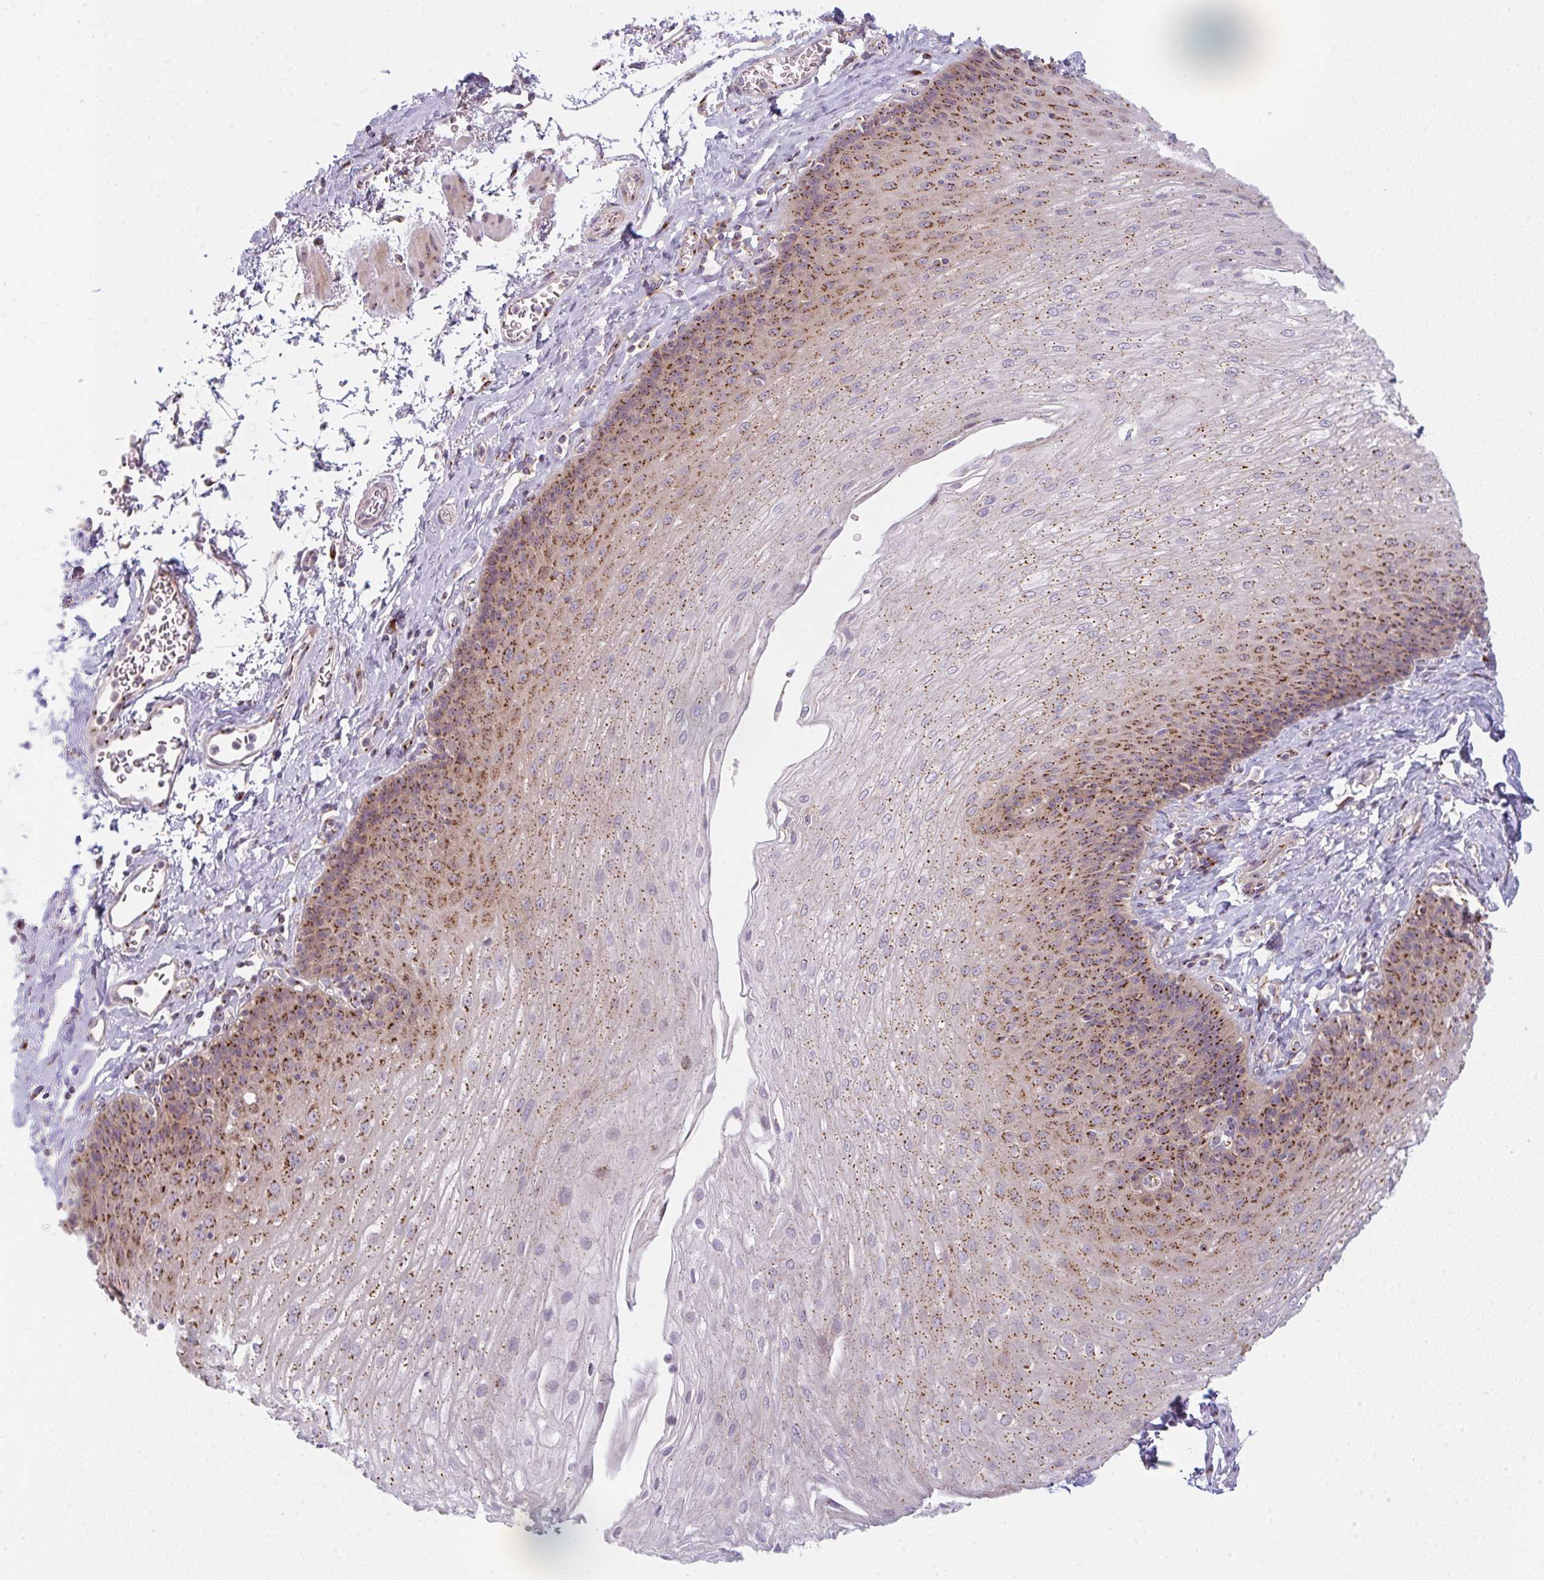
{"staining": {"intensity": "strong", "quantity": ">75%", "location": "cytoplasmic/membranous"}, "tissue": "esophagus", "cell_type": "Squamous epithelial cells", "image_type": "normal", "snomed": [{"axis": "morphology", "description": "Normal tissue, NOS"}, {"axis": "topography", "description": "Esophagus"}], "caption": "Strong cytoplasmic/membranous staining for a protein is identified in about >75% of squamous epithelial cells of unremarkable esophagus using immunohistochemistry.", "gene": "GVQW3", "patient": {"sex": "female", "age": 81}}